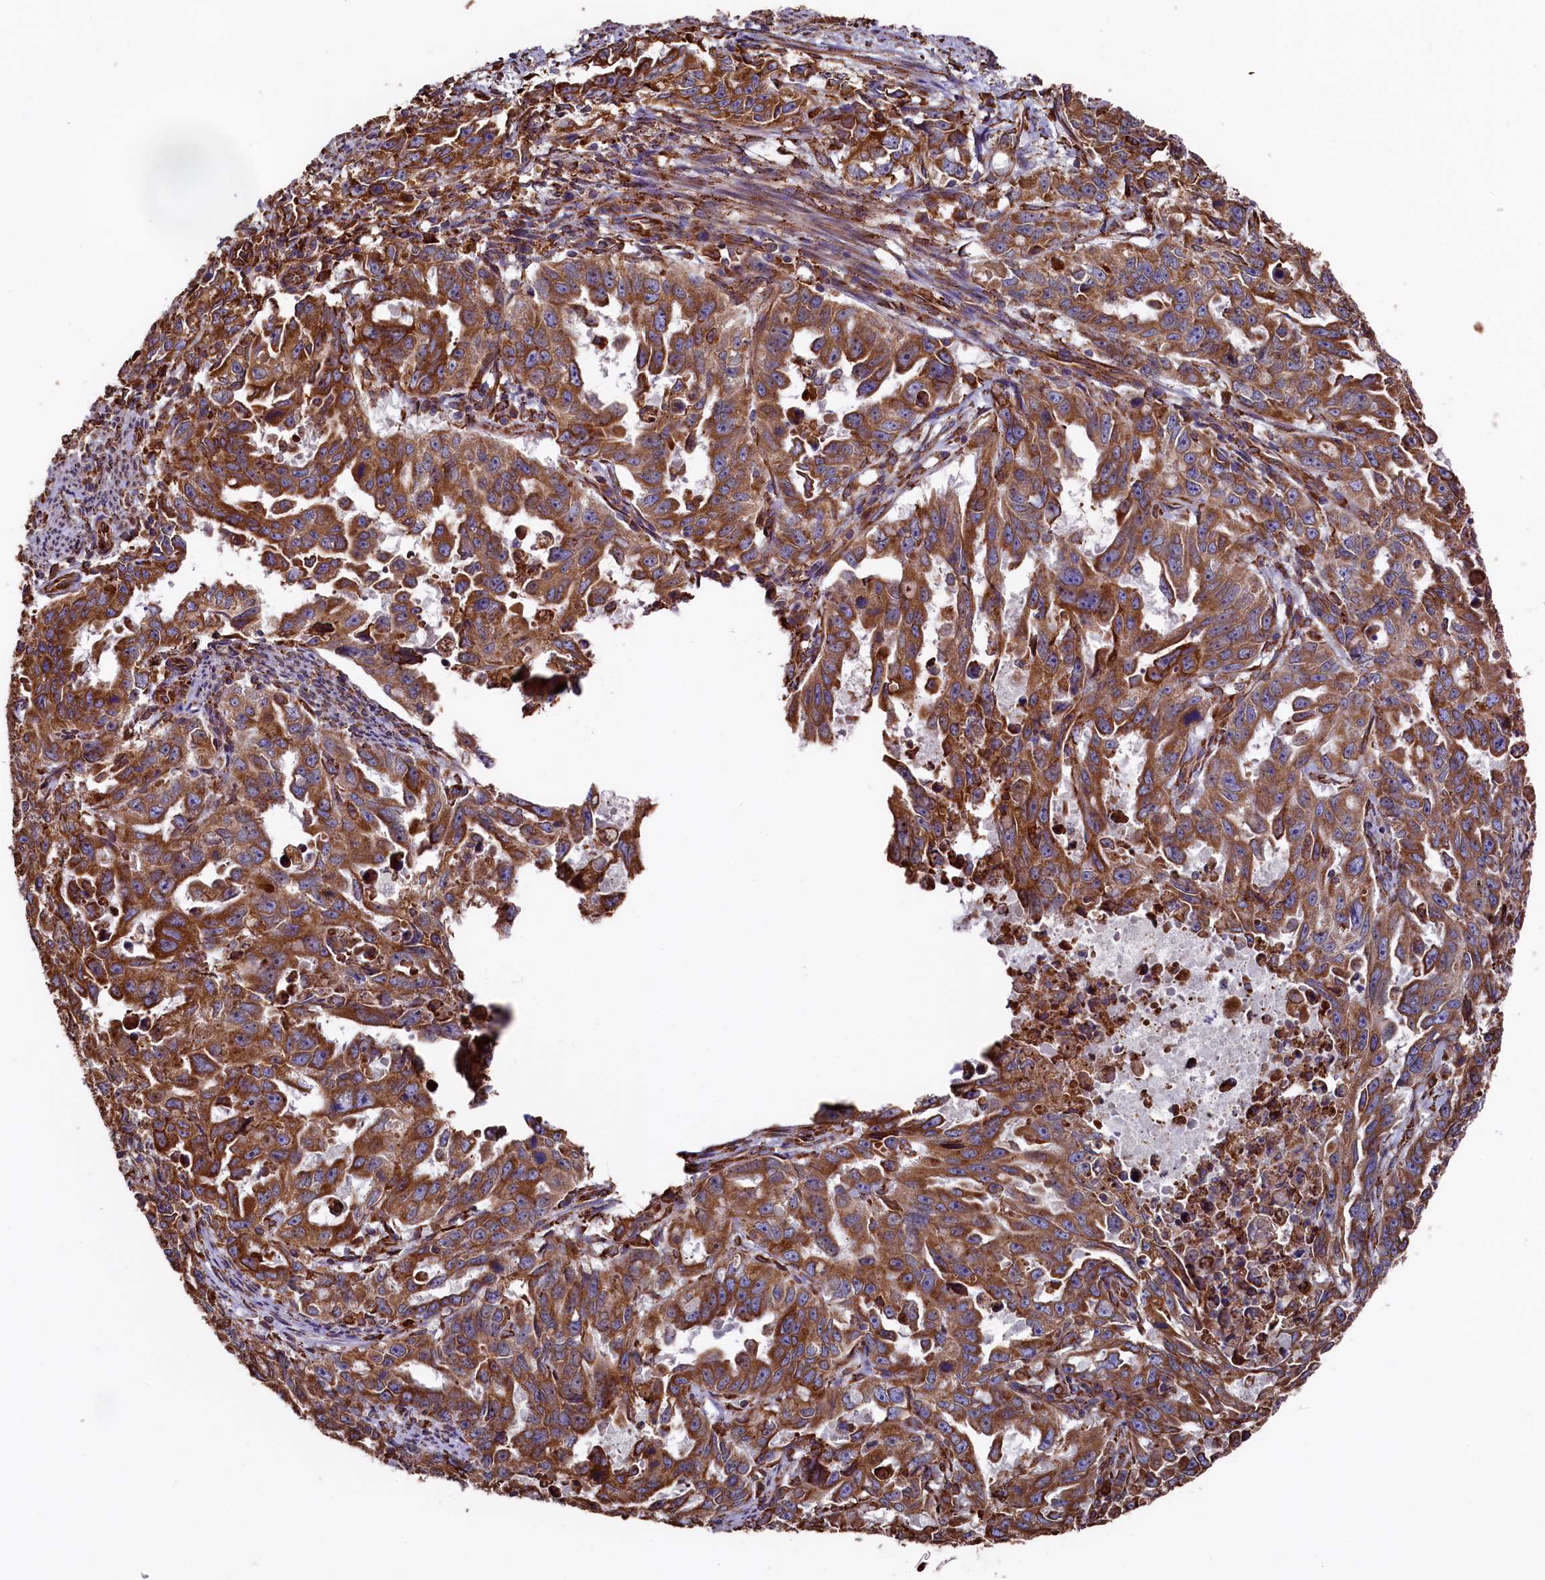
{"staining": {"intensity": "strong", "quantity": ">75%", "location": "cytoplasmic/membranous"}, "tissue": "endometrial cancer", "cell_type": "Tumor cells", "image_type": "cancer", "snomed": [{"axis": "morphology", "description": "Adenocarcinoma, NOS"}, {"axis": "topography", "description": "Endometrium"}], "caption": "Immunohistochemistry micrograph of human endometrial cancer (adenocarcinoma) stained for a protein (brown), which demonstrates high levels of strong cytoplasmic/membranous staining in about >75% of tumor cells.", "gene": "NEURL1B", "patient": {"sex": "female", "age": 65}}